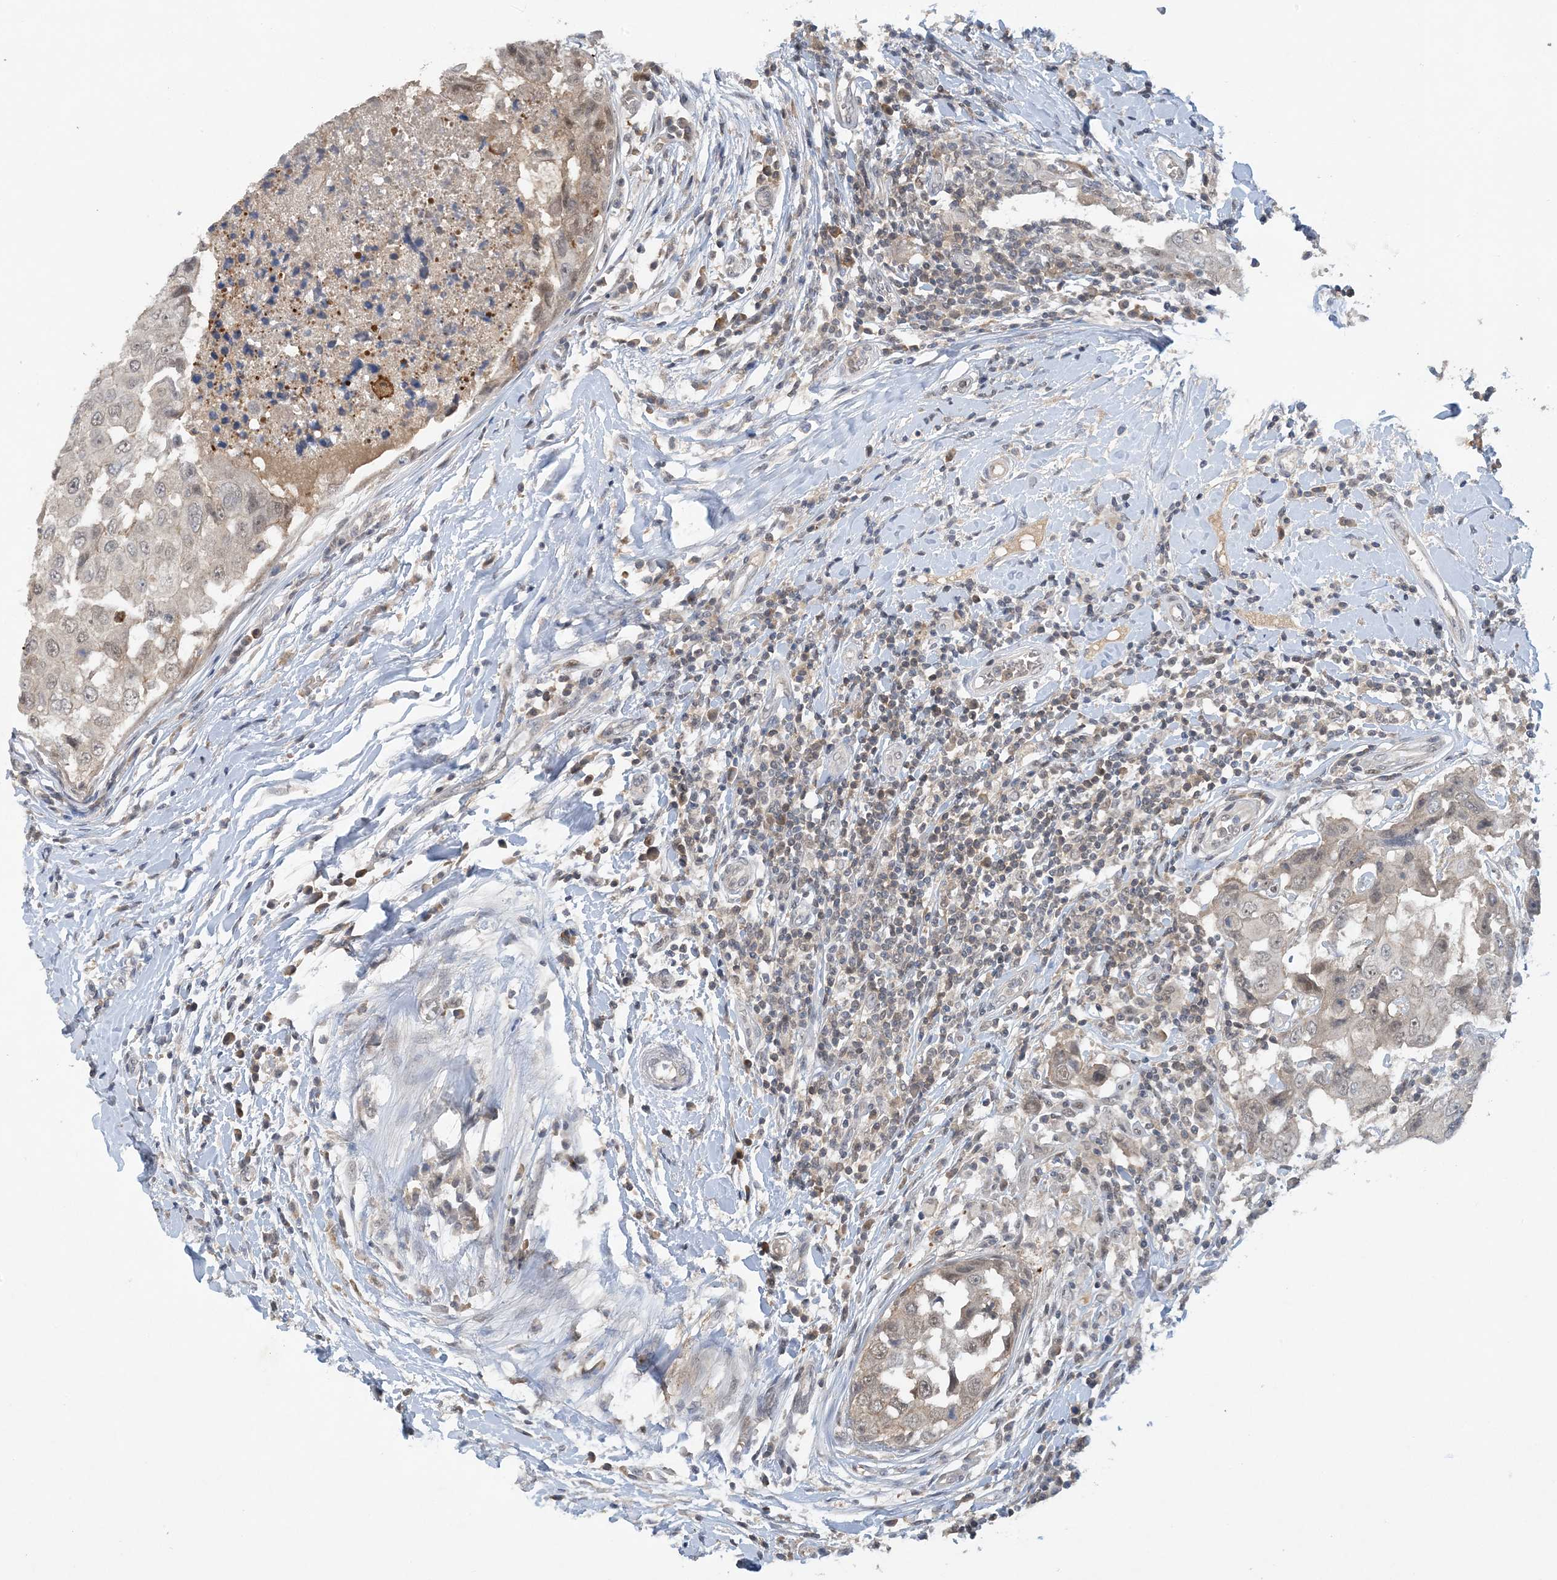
{"staining": {"intensity": "weak", "quantity": "25%-75%", "location": "nuclear"}, "tissue": "breast cancer", "cell_type": "Tumor cells", "image_type": "cancer", "snomed": [{"axis": "morphology", "description": "Duct carcinoma"}, {"axis": "topography", "description": "Breast"}], "caption": "Human breast infiltrating ductal carcinoma stained with a protein marker demonstrates weak staining in tumor cells.", "gene": "UBE2E1", "patient": {"sex": "female", "age": 27}}